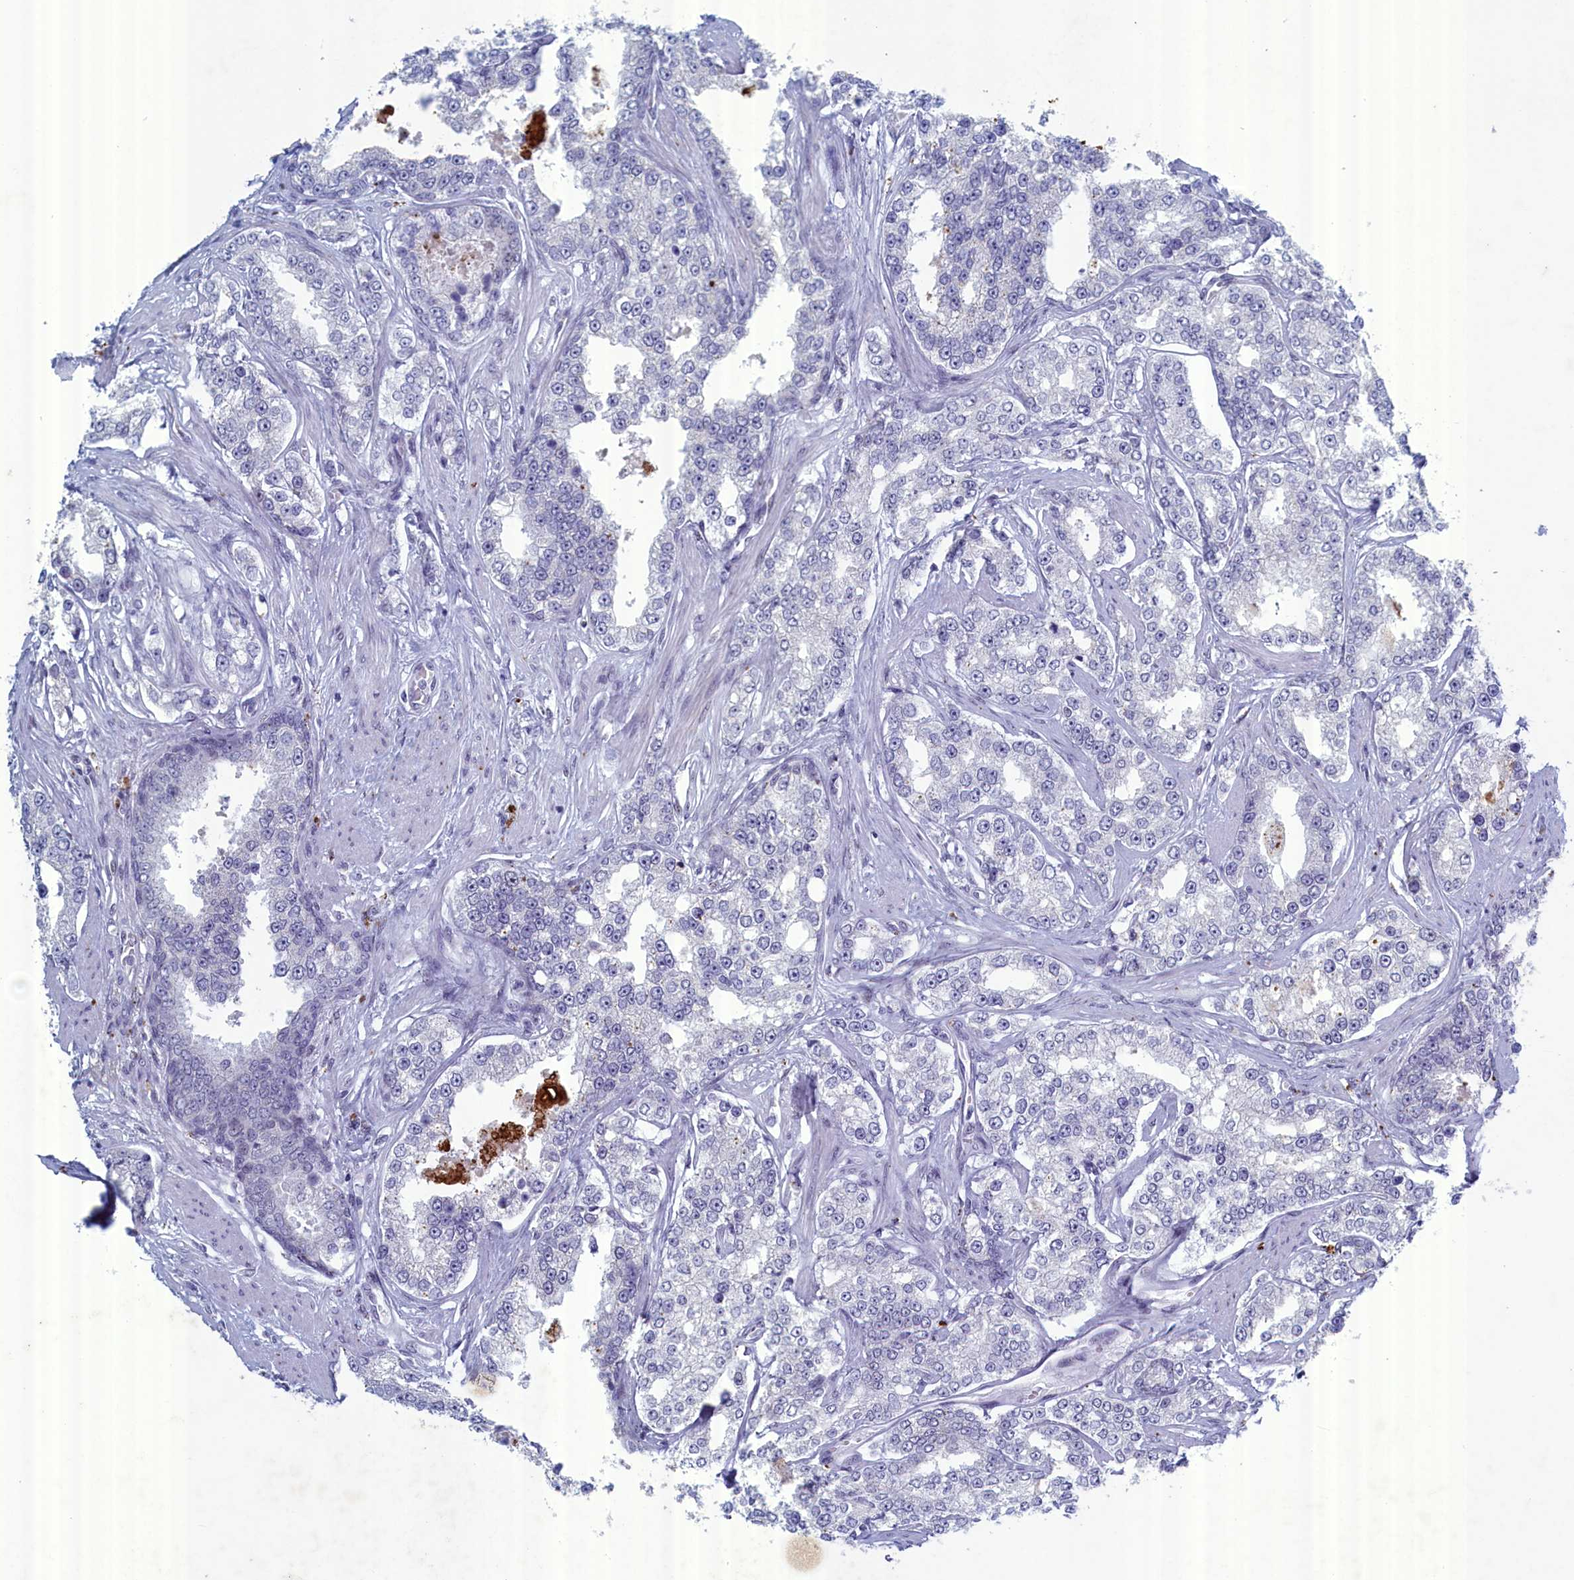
{"staining": {"intensity": "negative", "quantity": "none", "location": "none"}, "tissue": "prostate cancer", "cell_type": "Tumor cells", "image_type": "cancer", "snomed": [{"axis": "morphology", "description": "Normal tissue, NOS"}, {"axis": "morphology", "description": "Adenocarcinoma, High grade"}, {"axis": "topography", "description": "Prostate"}], "caption": "Protein analysis of prostate high-grade adenocarcinoma exhibits no significant positivity in tumor cells. (DAB immunohistochemistry (IHC), high magnification).", "gene": "WDR76", "patient": {"sex": "male", "age": 83}}